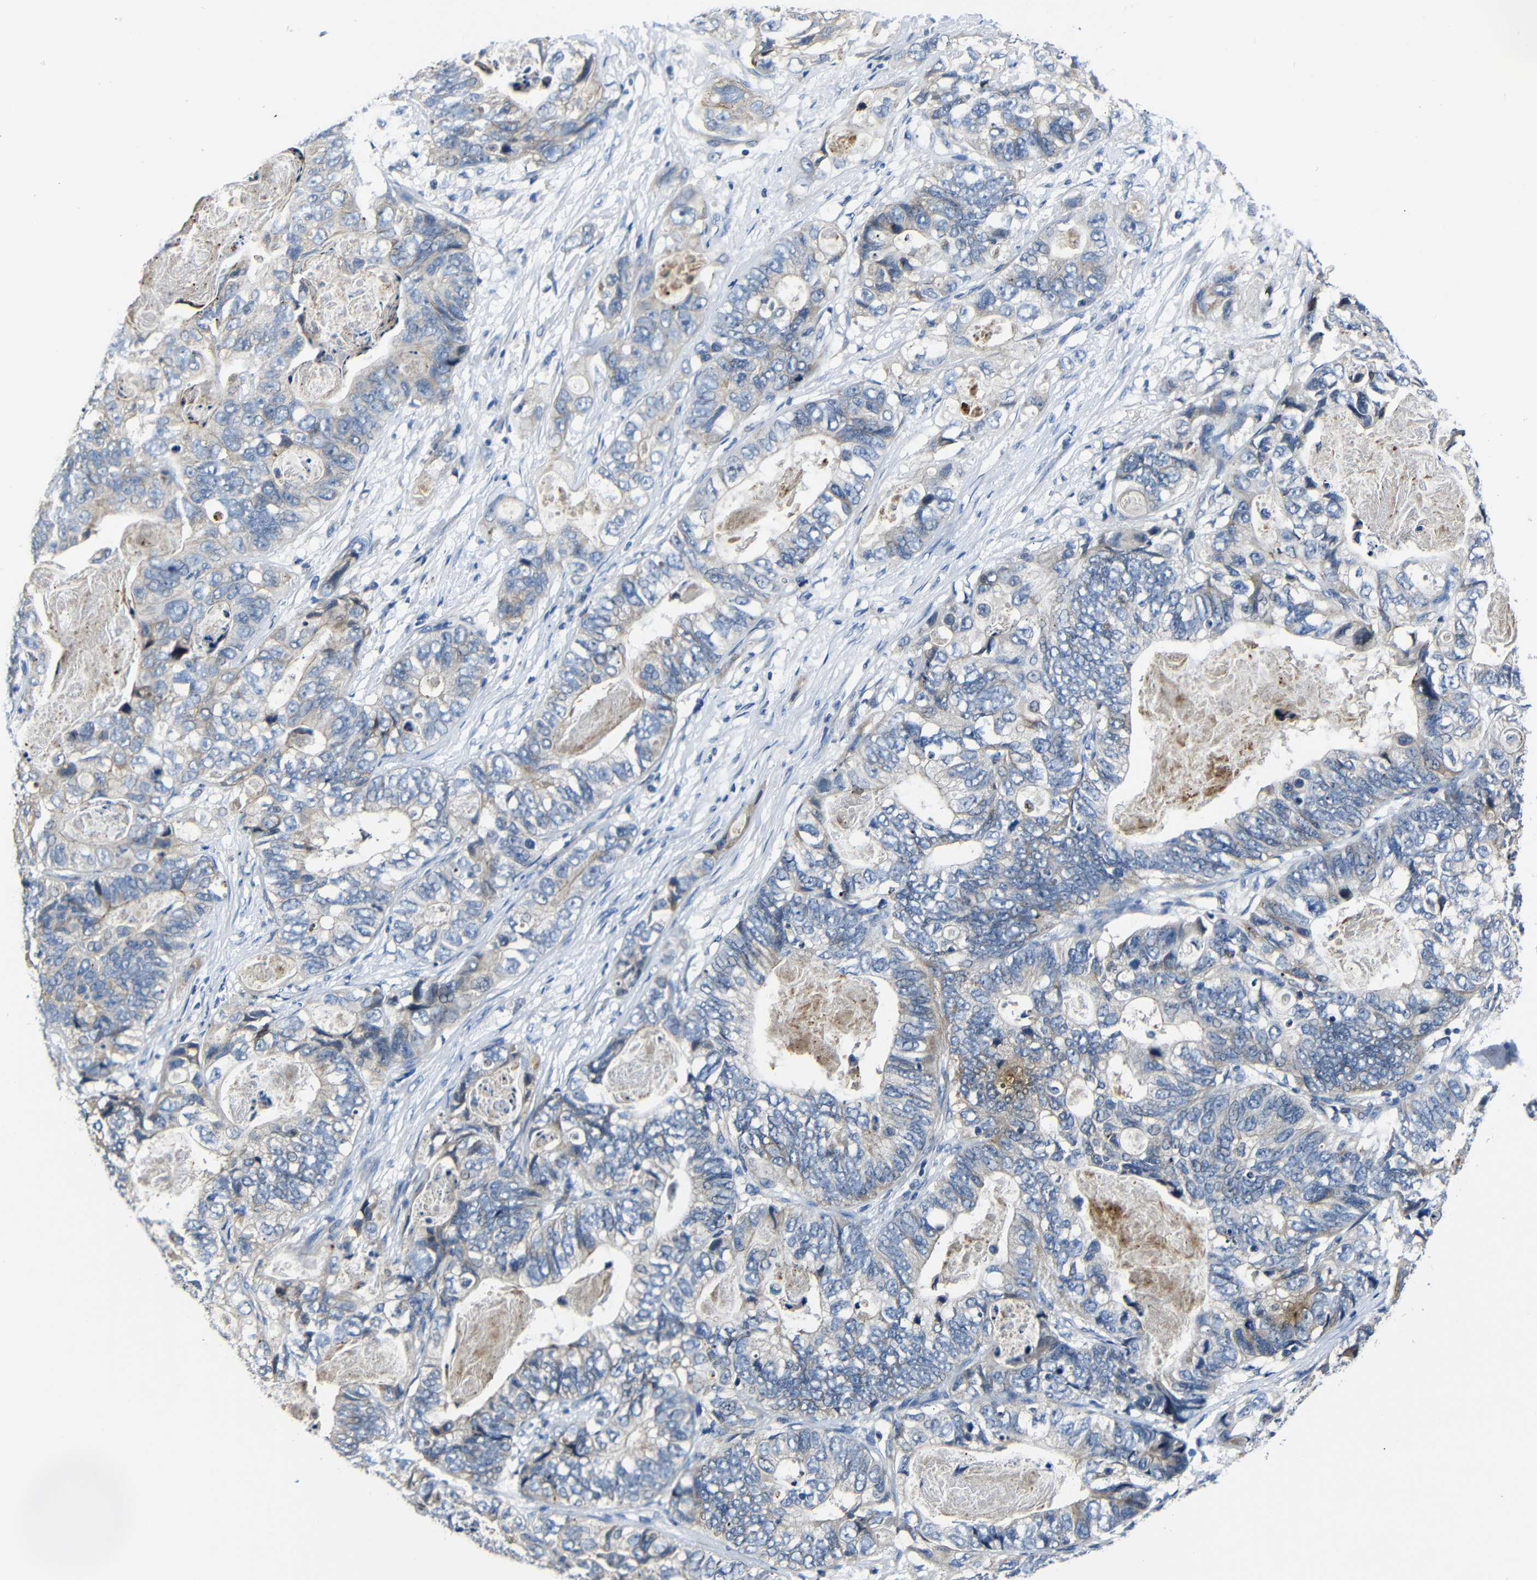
{"staining": {"intensity": "weak", "quantity": "25%-75%", "location": "cytoplasmic/membranous"}, "tissue": "stomach cancer", "cell_type": "Tumor cells", "image_type": "cancer", "snomed": [{"axis": "morphology", "description": "Adenocarcinoma, NOS"}, {"axis": "topography", "description": "Stomach"}], "caption": "A photomicrograph of stomach cancer (adenocarcinoma) stained for a protein reveals weak cytoplasmic/membranous brown staining in tumor cells.", "gene": "AFDN", "patient": {"sex": "female", "age": 89}}